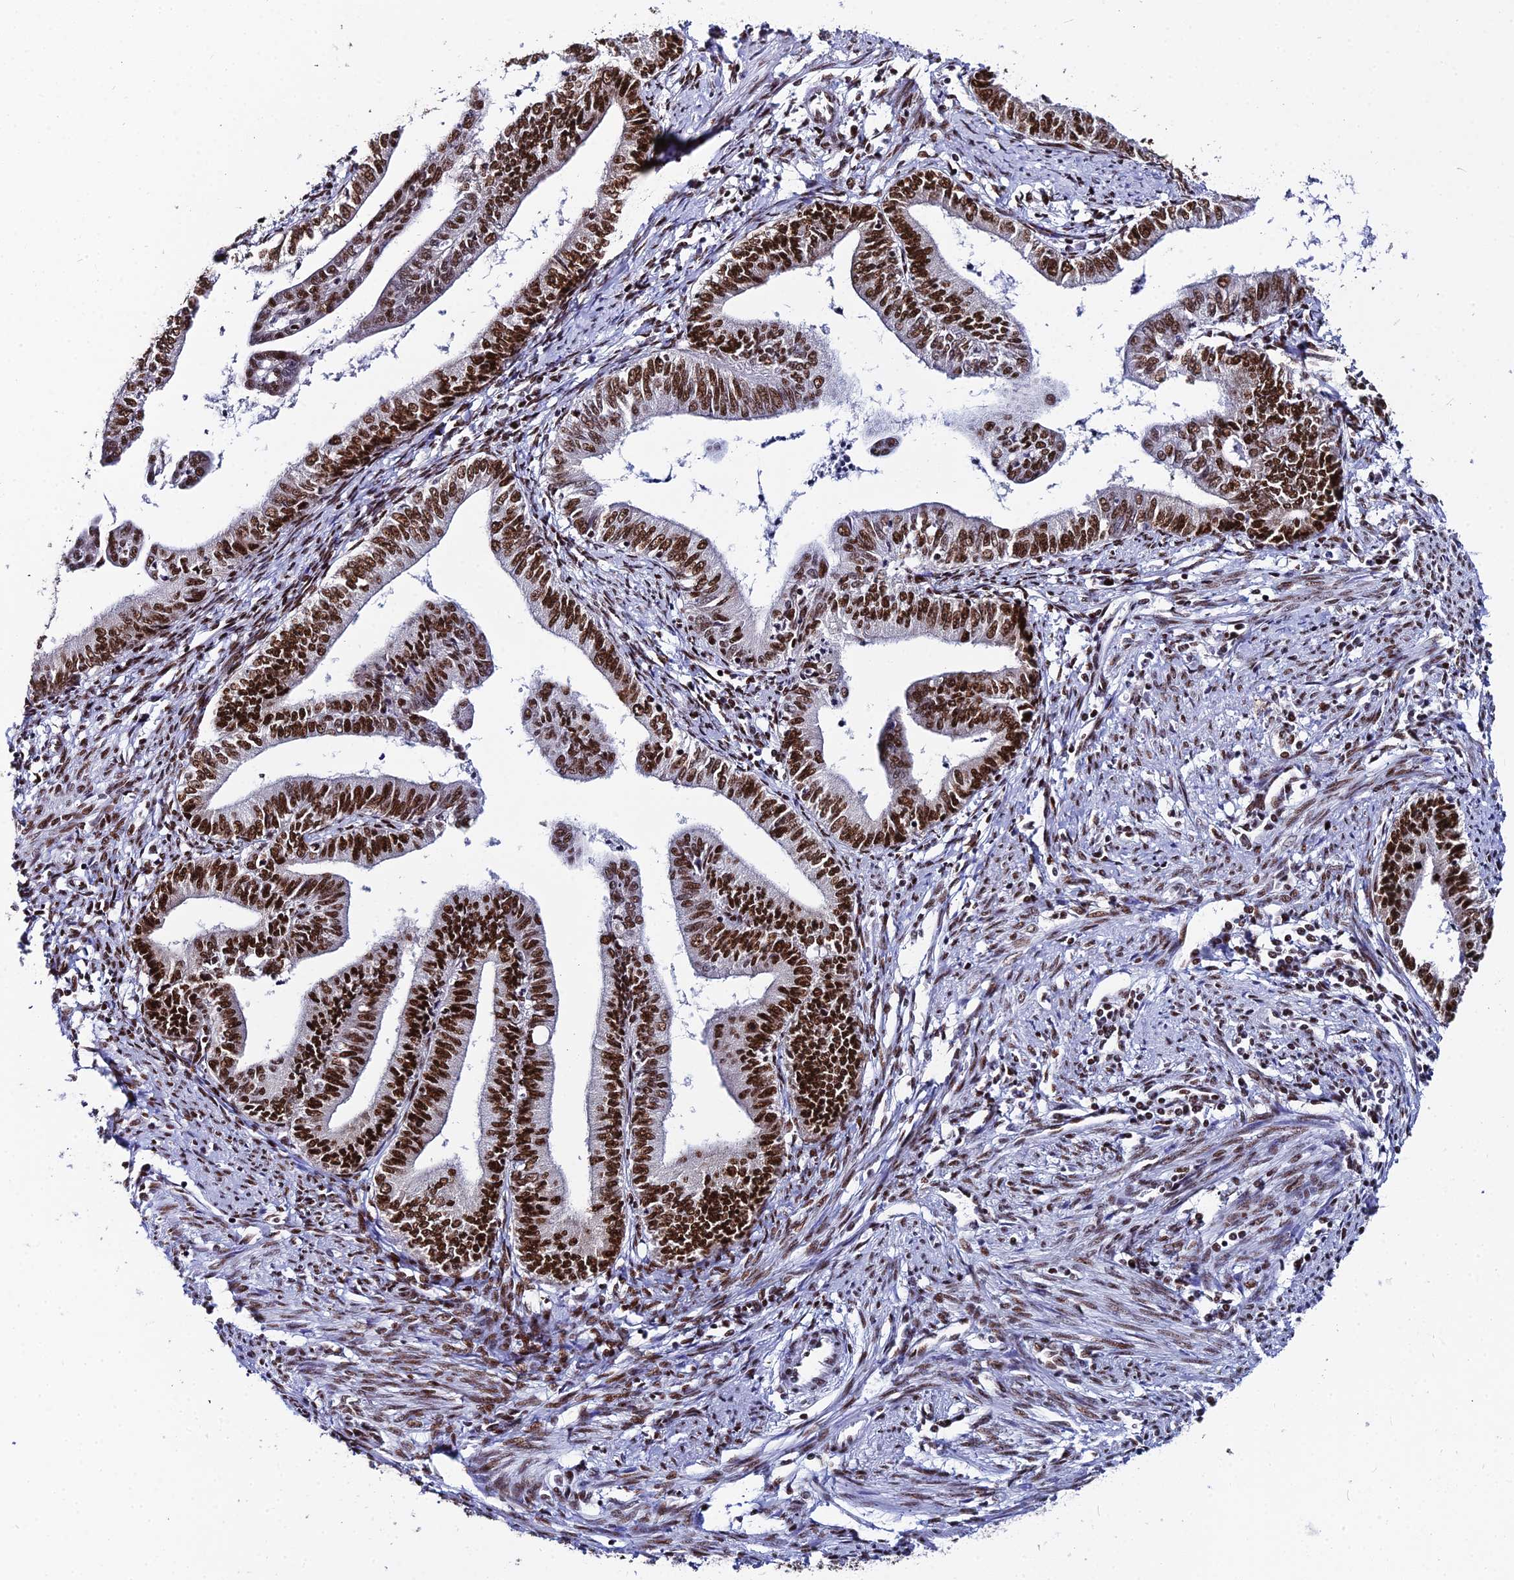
{"staining": {"intensity": "moderate", "quantity": ">75%", "location": "nuclear"}, "tissue": "endometrial cancer", "cell_type": "Tumor cells", "image_type": "cancer", "snomed": [{"axis": "morphology", "description": "Adenocarcinoma, NOS"}, {"axis": "topography", "description": "Endometrium"}], "caption": "High-power microscopy captured an immunohistochemistry (IHC) histopathology image of endometrial adenocarcinoma, revealing moderate nuclear staining in approximately >75% of tumor cells.", "gene": "HNRNPH1", "patient": {"sex": "female", "age": 66}}